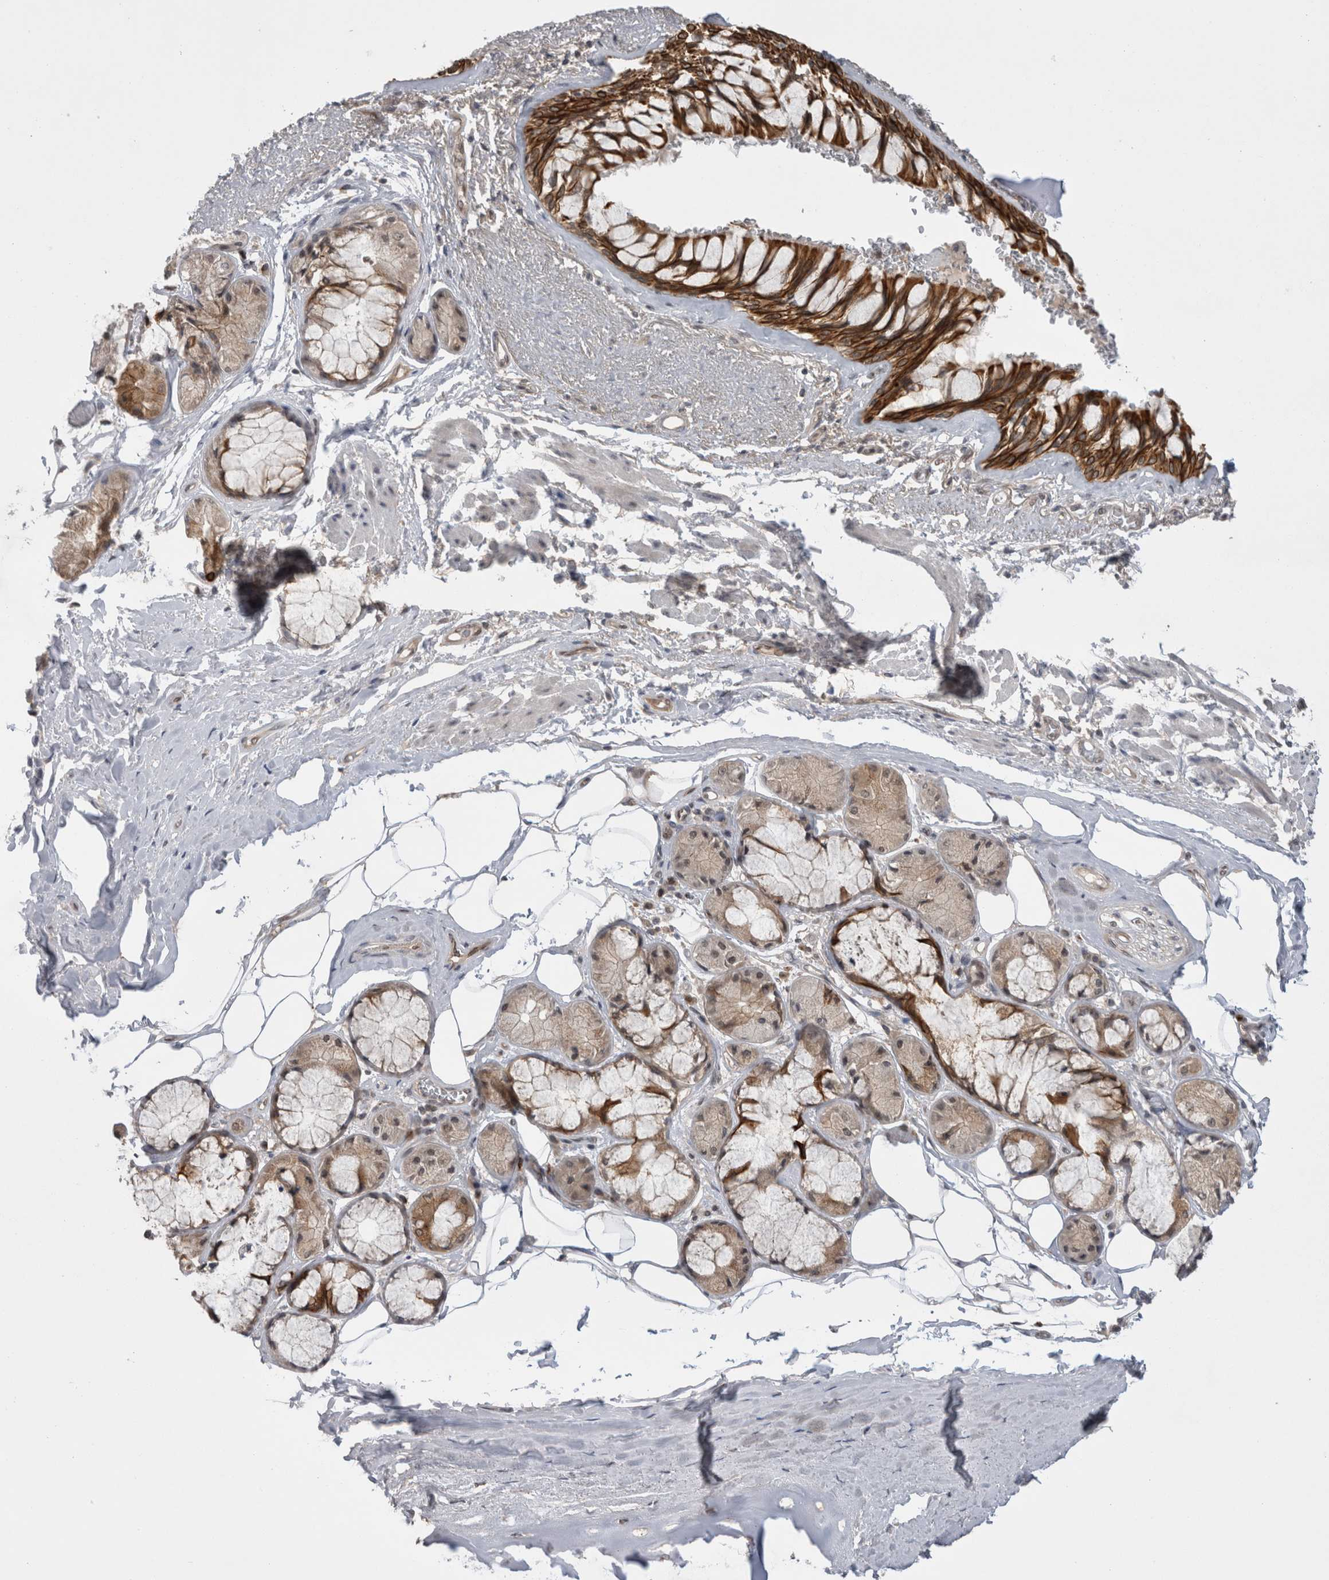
{"staining": {"intensity": "strong", "quantity": ">75%", "location": "cytoplasmic/membranous"}, "tissue": "bronchus", "cell_type": "Respiratory epithelial cells", "image_type": "normal", "snomed": [{"axis": "morphology", "description": "Normal tissue, NOS"}, {"axis": "topography", "description": "Bronchus"}], "caption": "About >75% of respiratory epithelial cells in benign human bronchus show strong cytoplasmic/membranous protein positivity as visualized by brown immunohistochemical staining.", "gene": "ZNF341", "patient": {"sex": "male", "age": 66}}